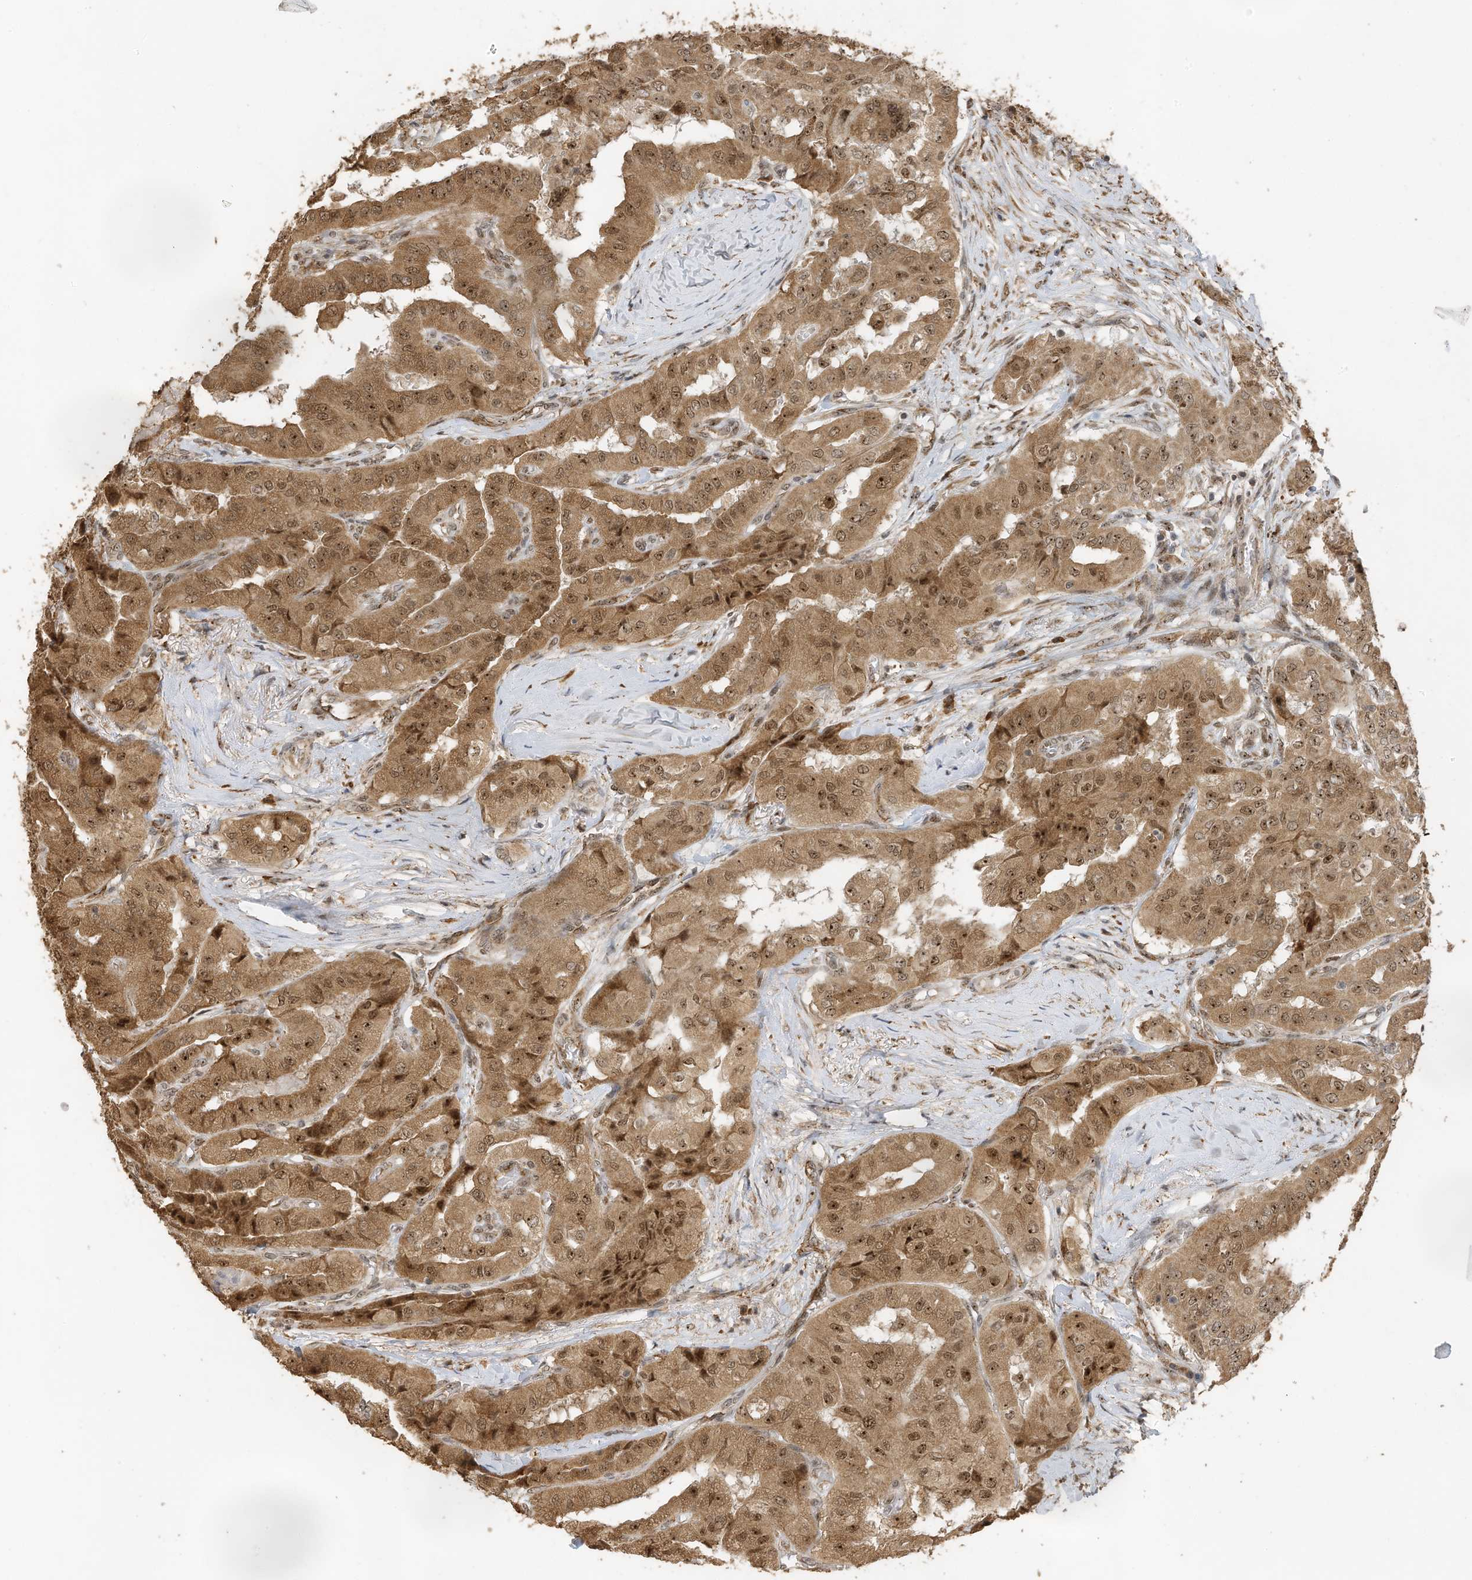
{"staining": {"intensity": "moderate", "quantity": ">75%", "location": "cytoplasmic/membranous,nuclear"}, "tissue": "thyroid cancer", "cell_type": "Tumor cells", "image_type": "cancer", "snomed": [{"axis": "morphology", "description": "Papillary adenocarcinoma, NOS"}, {"axis": "topography", "description": "Thyroid gland"}], "caption": "This photomicrograph shows thyroid cancer stained with IHC to label a protein in brown. The cytoplasmic/membranous and nuclear of tumor cells show moderate positivity for the protein. Nuclei are counter-stained blue.", "gene": "ERLEC1", "patient": {"sex": "female", "age": 59}}